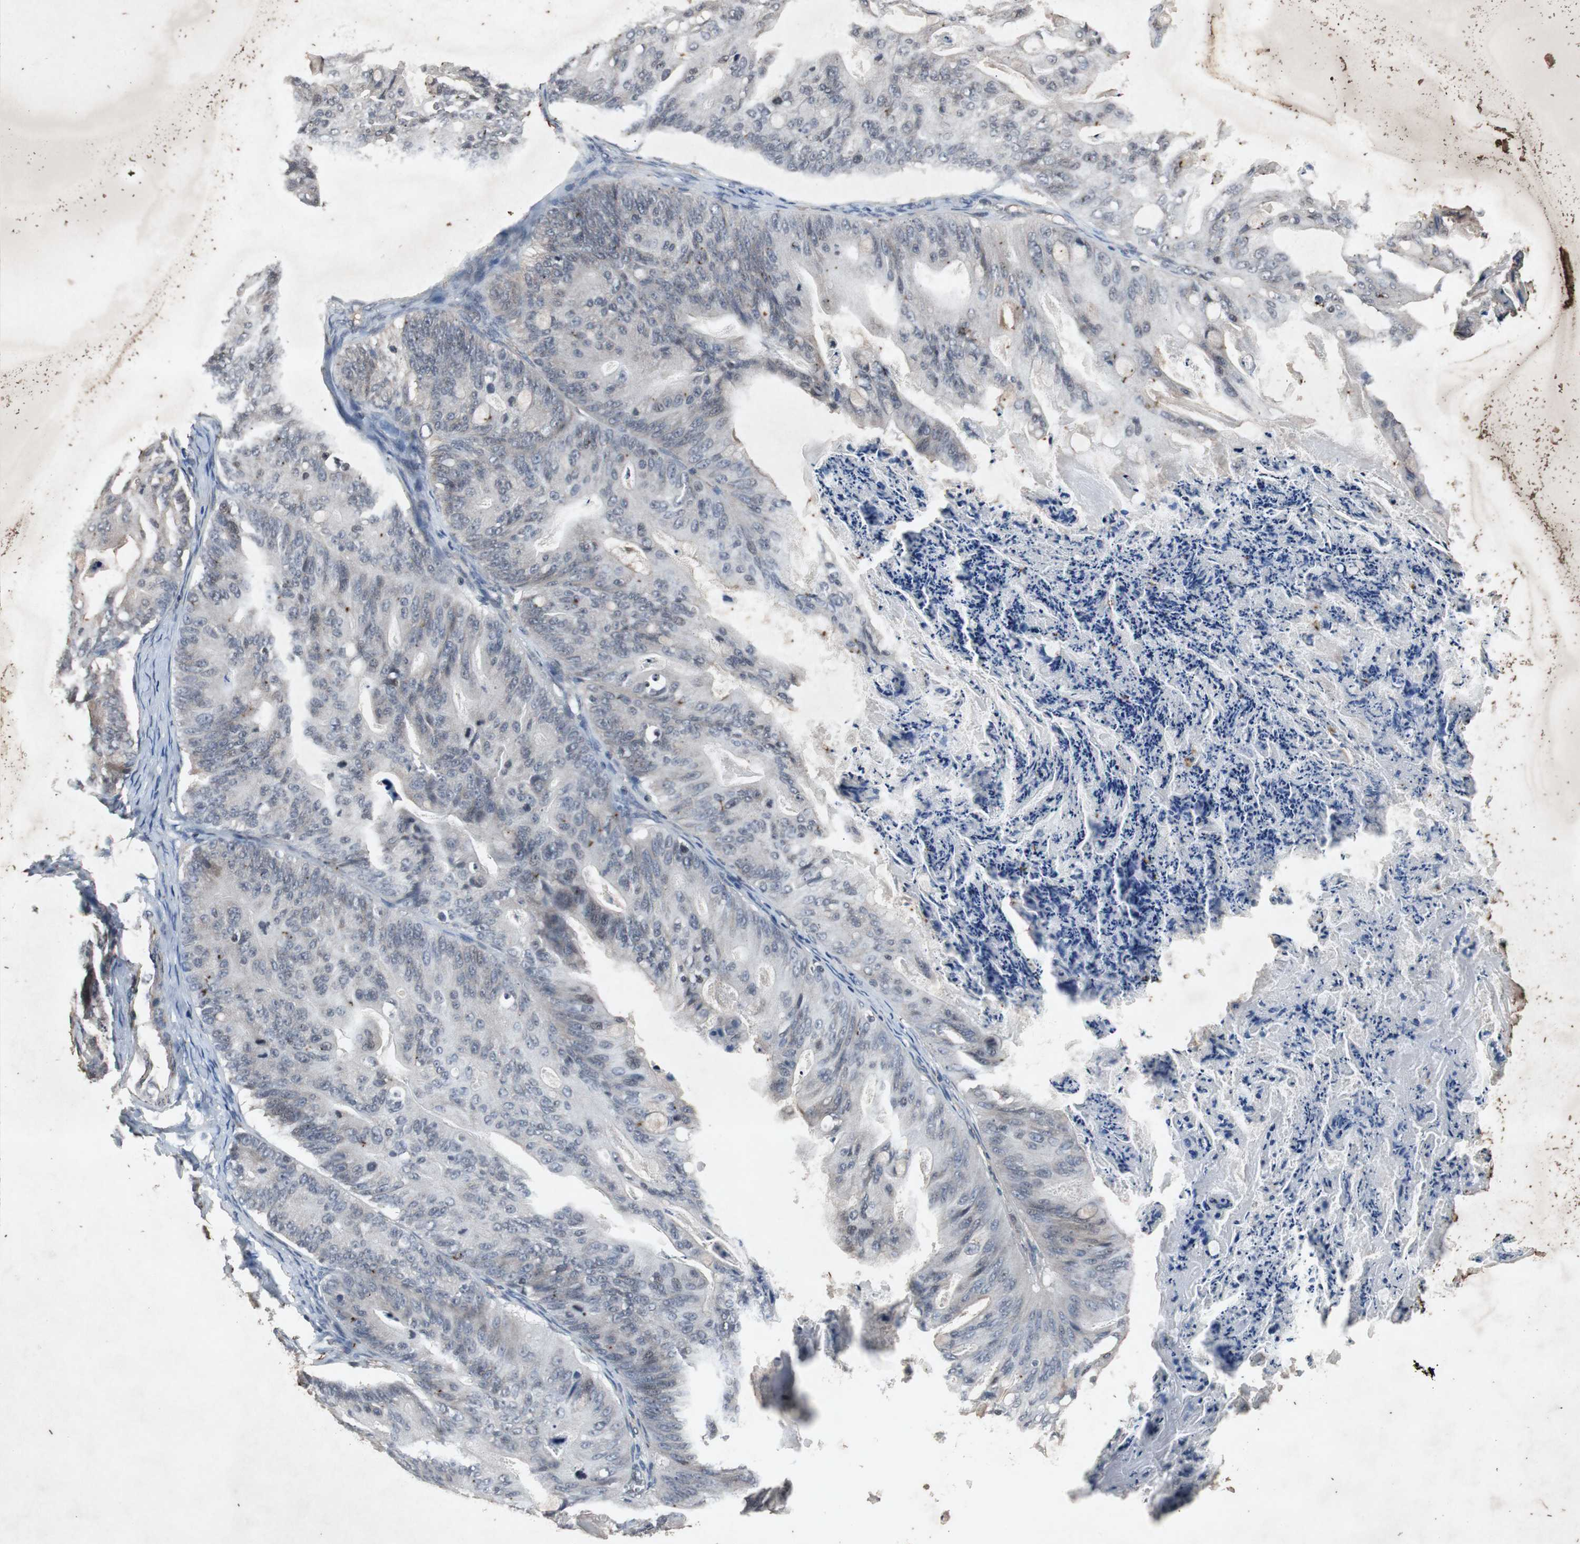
{"staining": {"intensity": "negative", "quantity": "none", "location": "none"}, "tissue": "ovarian cancer", "cell_type": "Tumor cells", "image_type": "cancer", "snomed": [{"axis": "morphology", "description": "Cystadenocarcinoma, mucinous, NOS"}, {"axis": "topography", "description": "Ovary"}], "caption": "There is no significant expression in tumor cells of ovarian mucinous cystadenocarcinoma.", "gene": "CRADD", "patient": {"sex": "female", "age": 36}}